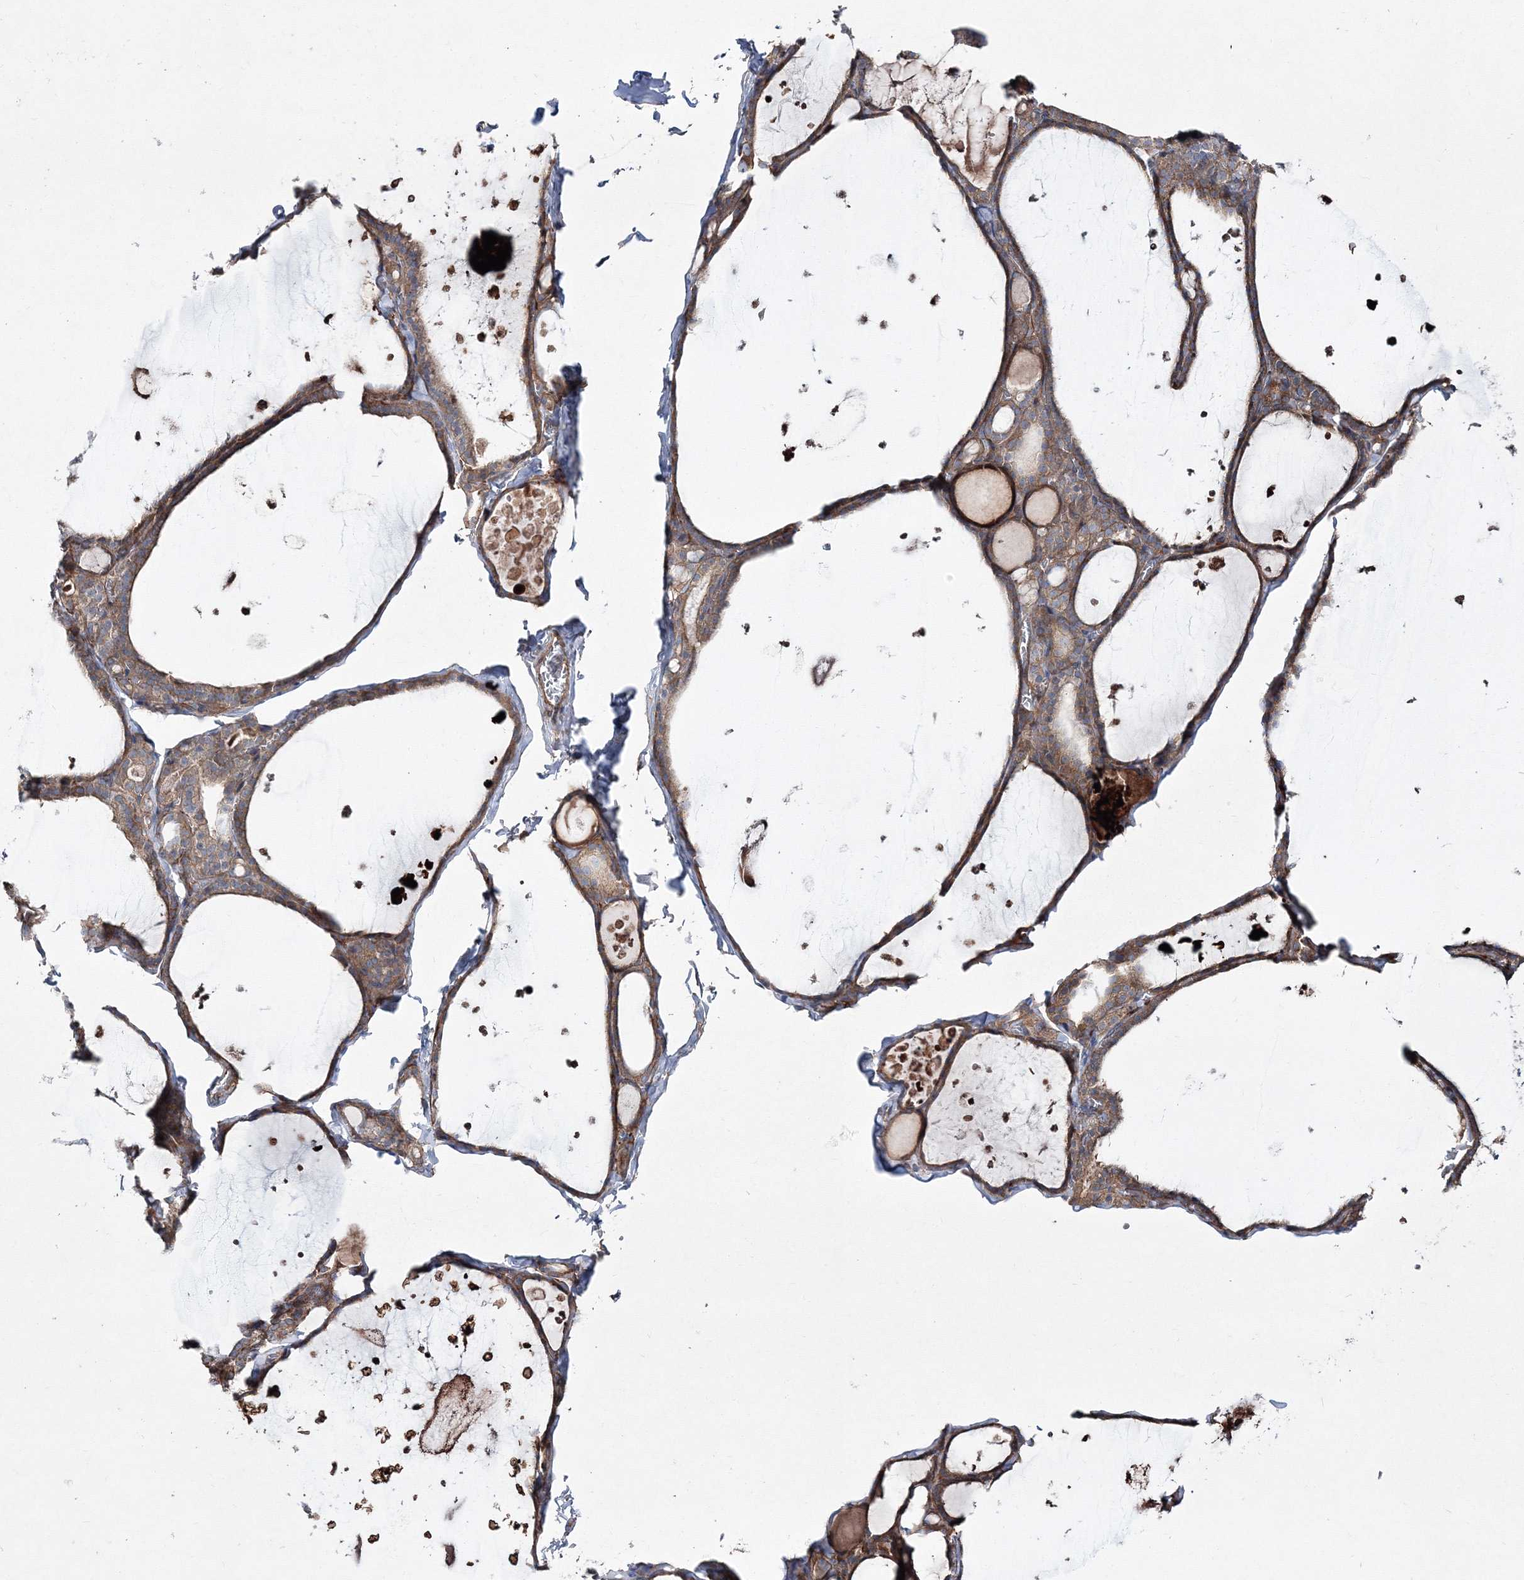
{"staining": {"intensity": "weak", "quantity": ">75%", "location": "cytoplasmic/membranous"}, "tissue": "thyroid gland", "cell_type": "Glandular cells", "image_type": "normal", "snomed": [{"axis": "morphology", "description": "Normal tissue, NOS"}, {"axis": "topography", "description": "Thyroid gland"}], "caption": "Protein expression by IHC displays weak cytoplasmic/membranous positivity in about >75% of glandular cells in unremarkable thyroid gland. The staining was performed using DAB, with brown indicating positive protein expression. Nuclei are stained blue with hematoxylin.", "gene": "ZSWIM6", "patient": {"sex": "male", "age": 56}}